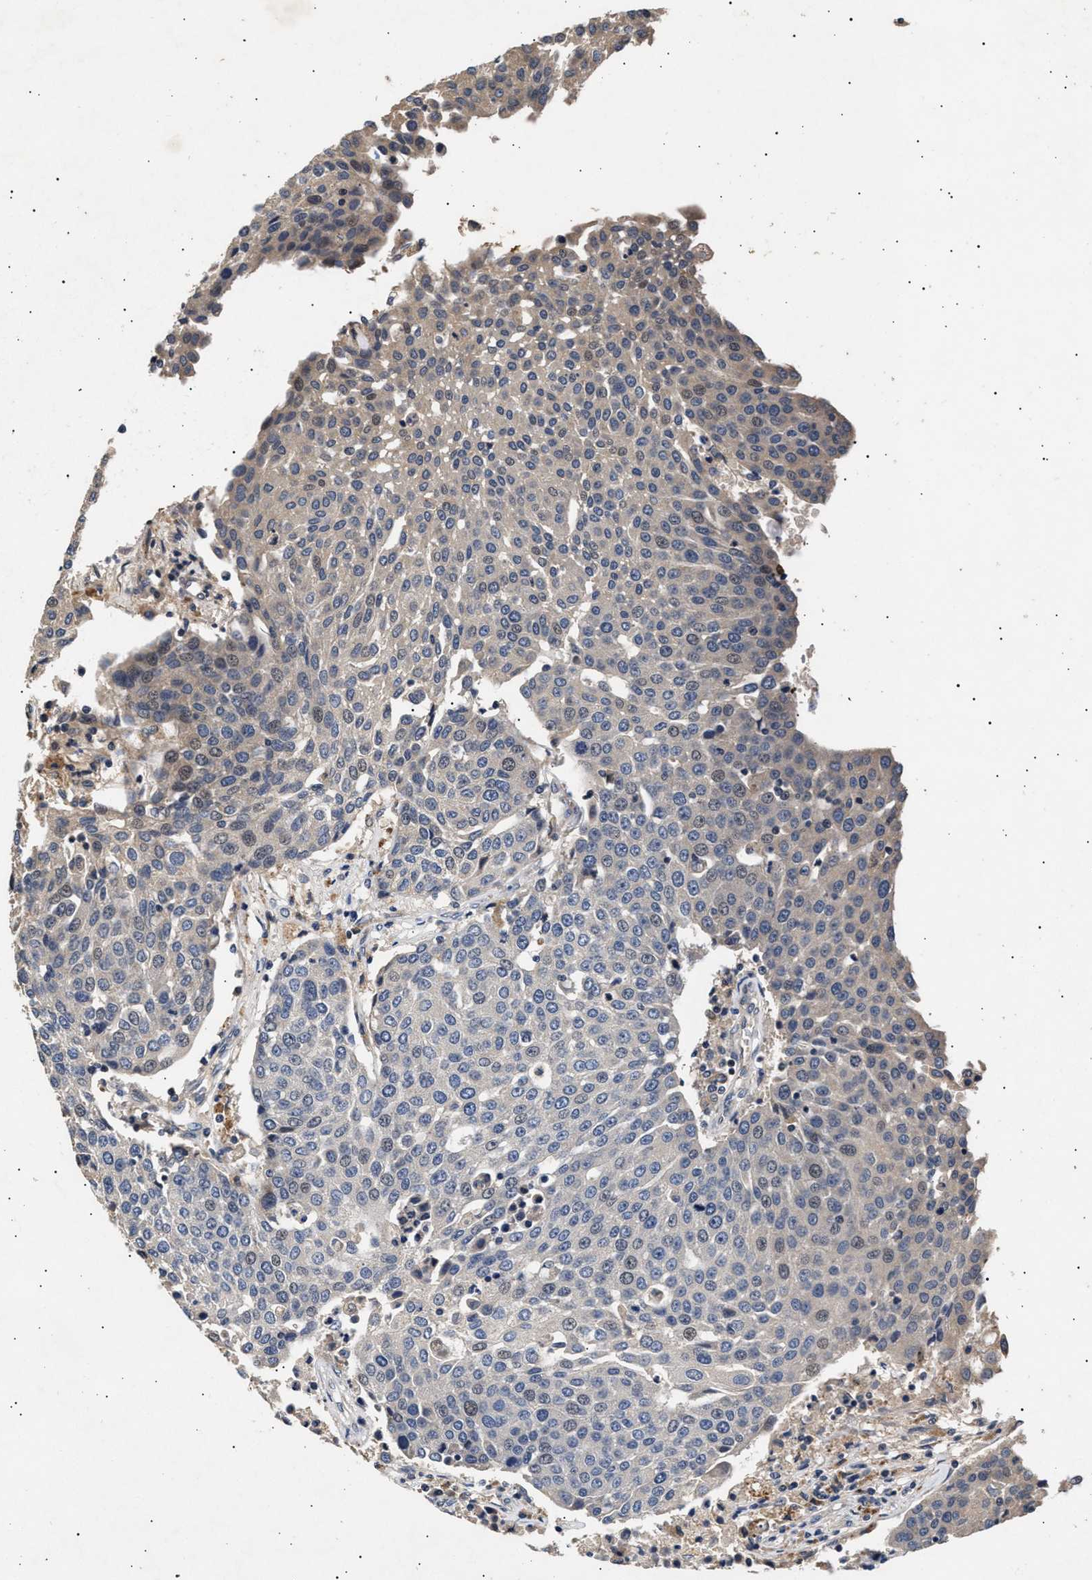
{"staining": {"intensity": "weak", "quantity": "<25%", "location": "cytoplasmic/membranous"}, "tissue": "urothelial cancer", "cell_type": "Tumor cells", "image_type": "cancer", "snomed": [{"axis": "morphology", "description": "Urothelial carcinoma, High grade"}, {"axis": "topography", "description": "Urinary bladder"}], "caption": "Tumor cells show no significant protein expression in urothelial cancer. (IHC, brightfield microscopy, high magnification).", "gene": "ITGB5", "patient": {"sex": "female", "age": 85}}